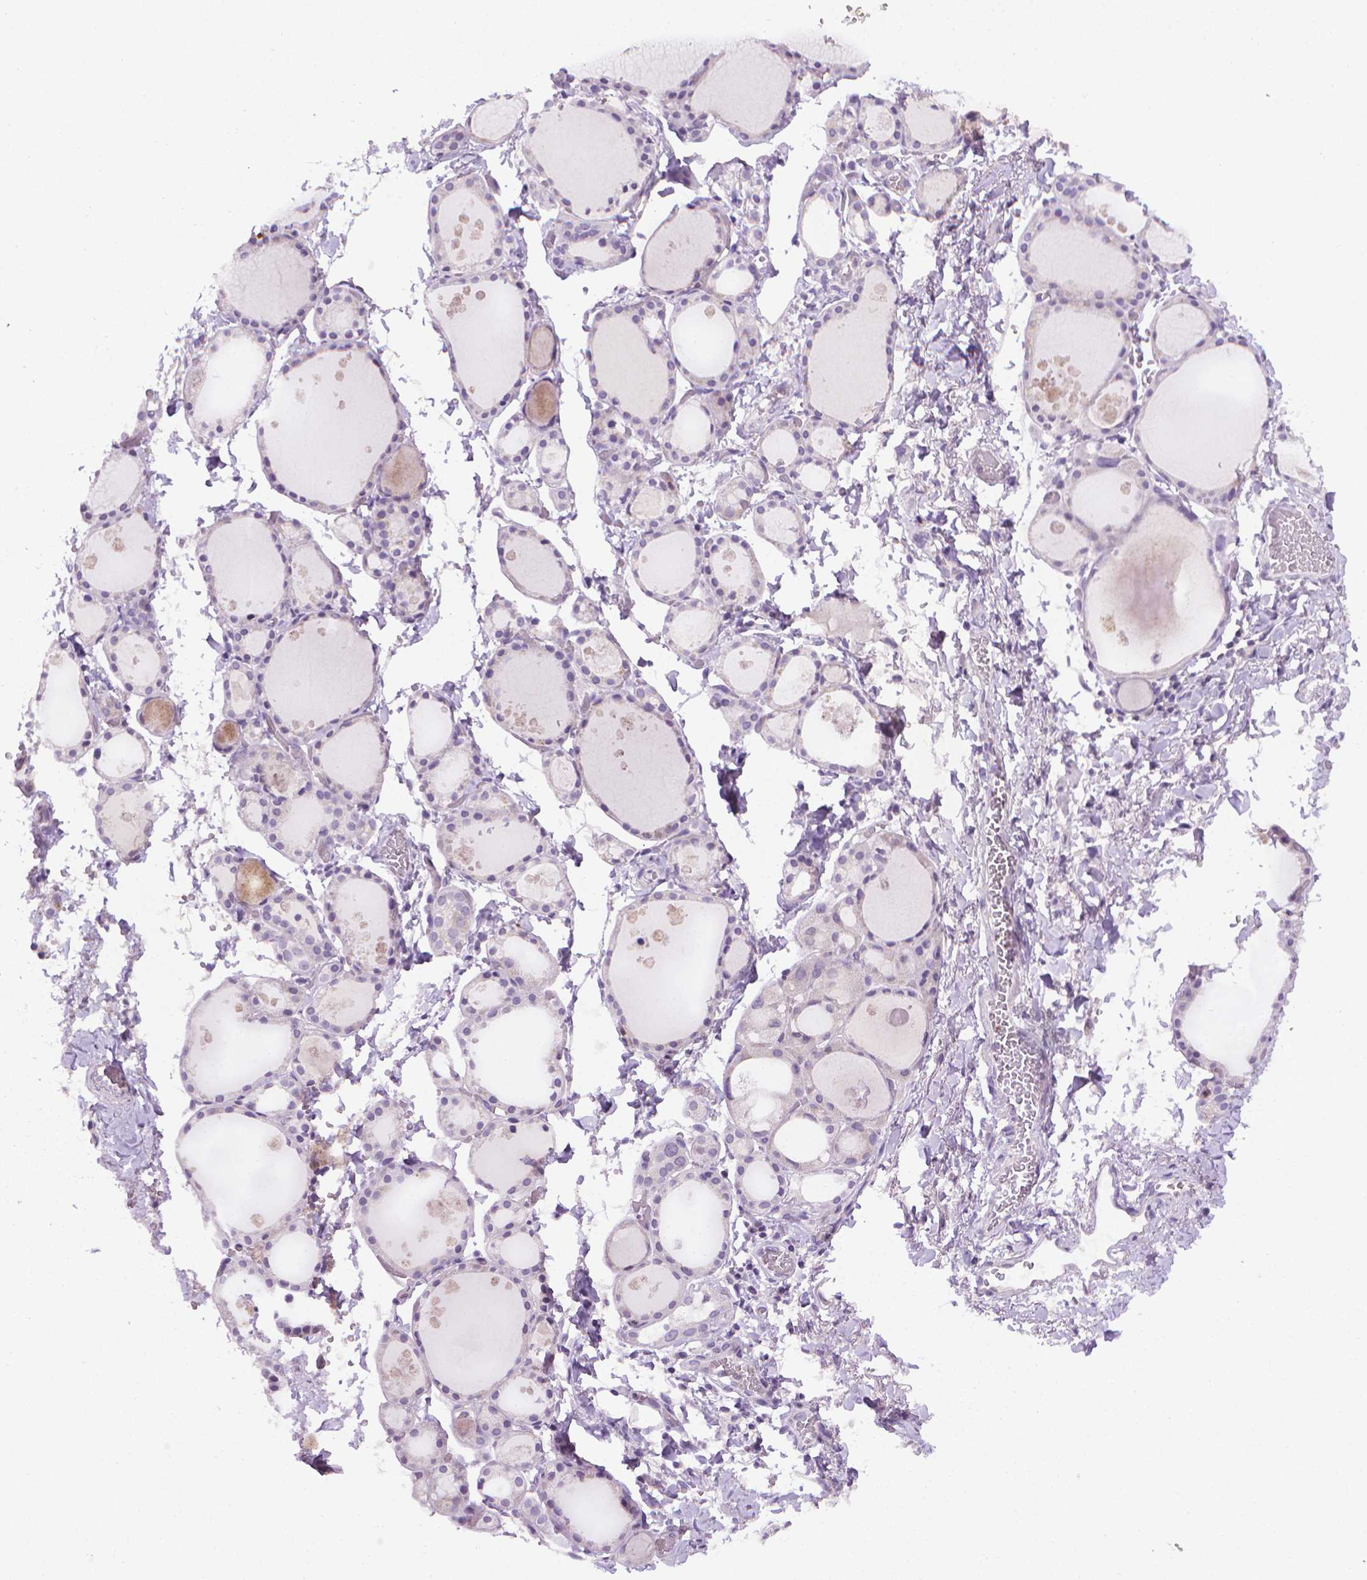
{"staining": {"intensity": "negative", "quantity": "none", "location": "none"}, "tissue": "thyroid gland", "cell_type": "Glandular cells", "image_type": "normal", "snomed": [{"axis": "morphology", "description": "Normal tissue, NOS"}, {"axis": "topography", "description": "Thyroid gland"}], "caption": "Benign thyroid gland was stained to show a protein in brown. There is no significant expression in glandular cells. The staining was performed using DAB (3,3'-diaminobenzidine) to visualize the protein expression in brown, while the nuclei were stained in blue with hematoxylin (Magnification: 20x).", "gene": "CDKN2D", "patient": {"sex": "male", "age": 68}}